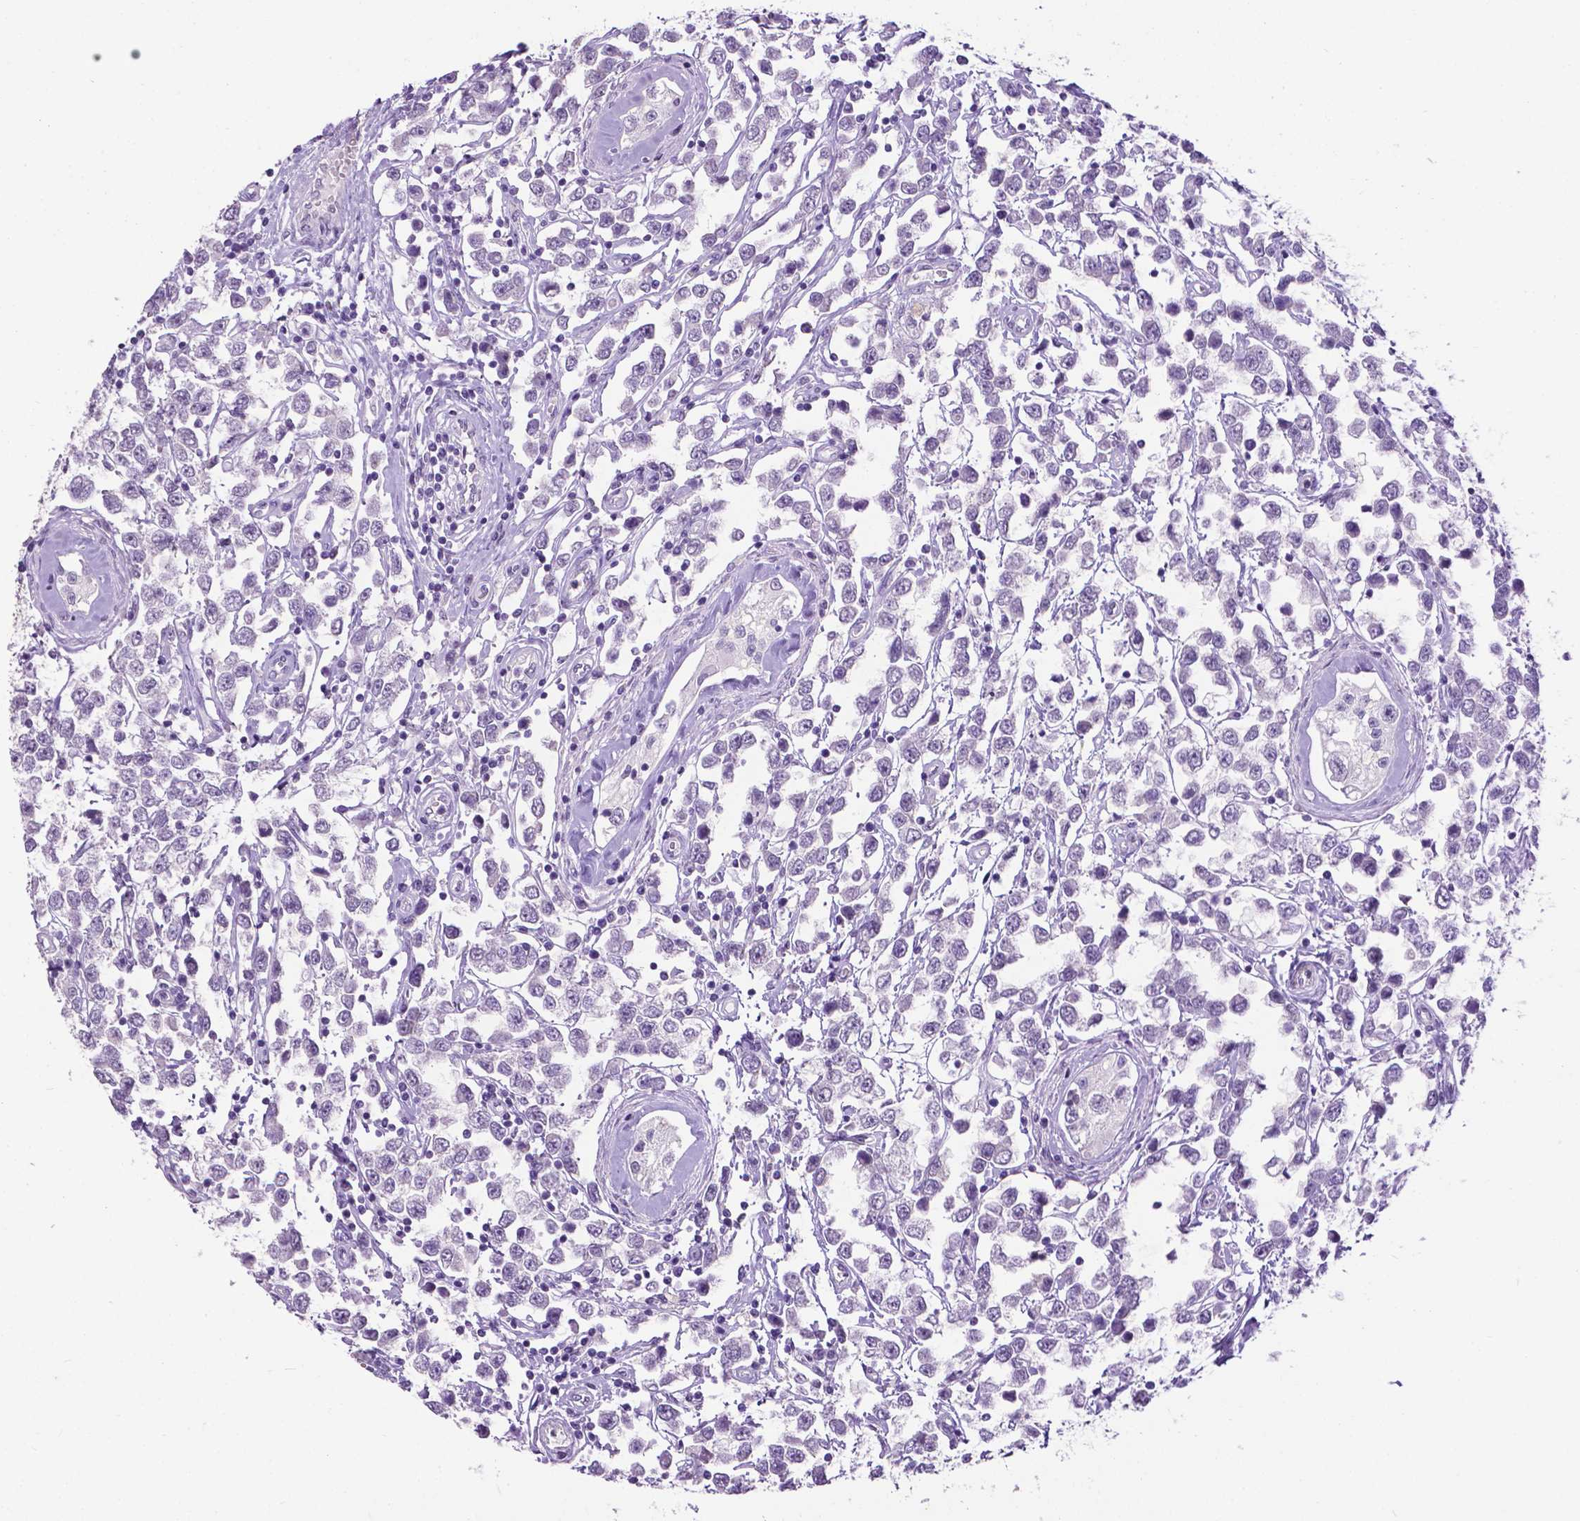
{"staining": {"intensity": "negative", "quantity": "none", "location": "none"}, "tissue": "testis cancer", "cell_type": "Tumor cells", "image_type": "cancer", "snomed": [{"axis": "morphology", "description": "Seminoma, NOS"}, {"axis": "topography", "description": "Testis"}], "caption": "This is an immunohistochemistry image of human testis seminoma. There is no staining in tumor cells.", "gene": "TACSTD2", "patient": {"sex": "male", "age": 34}}